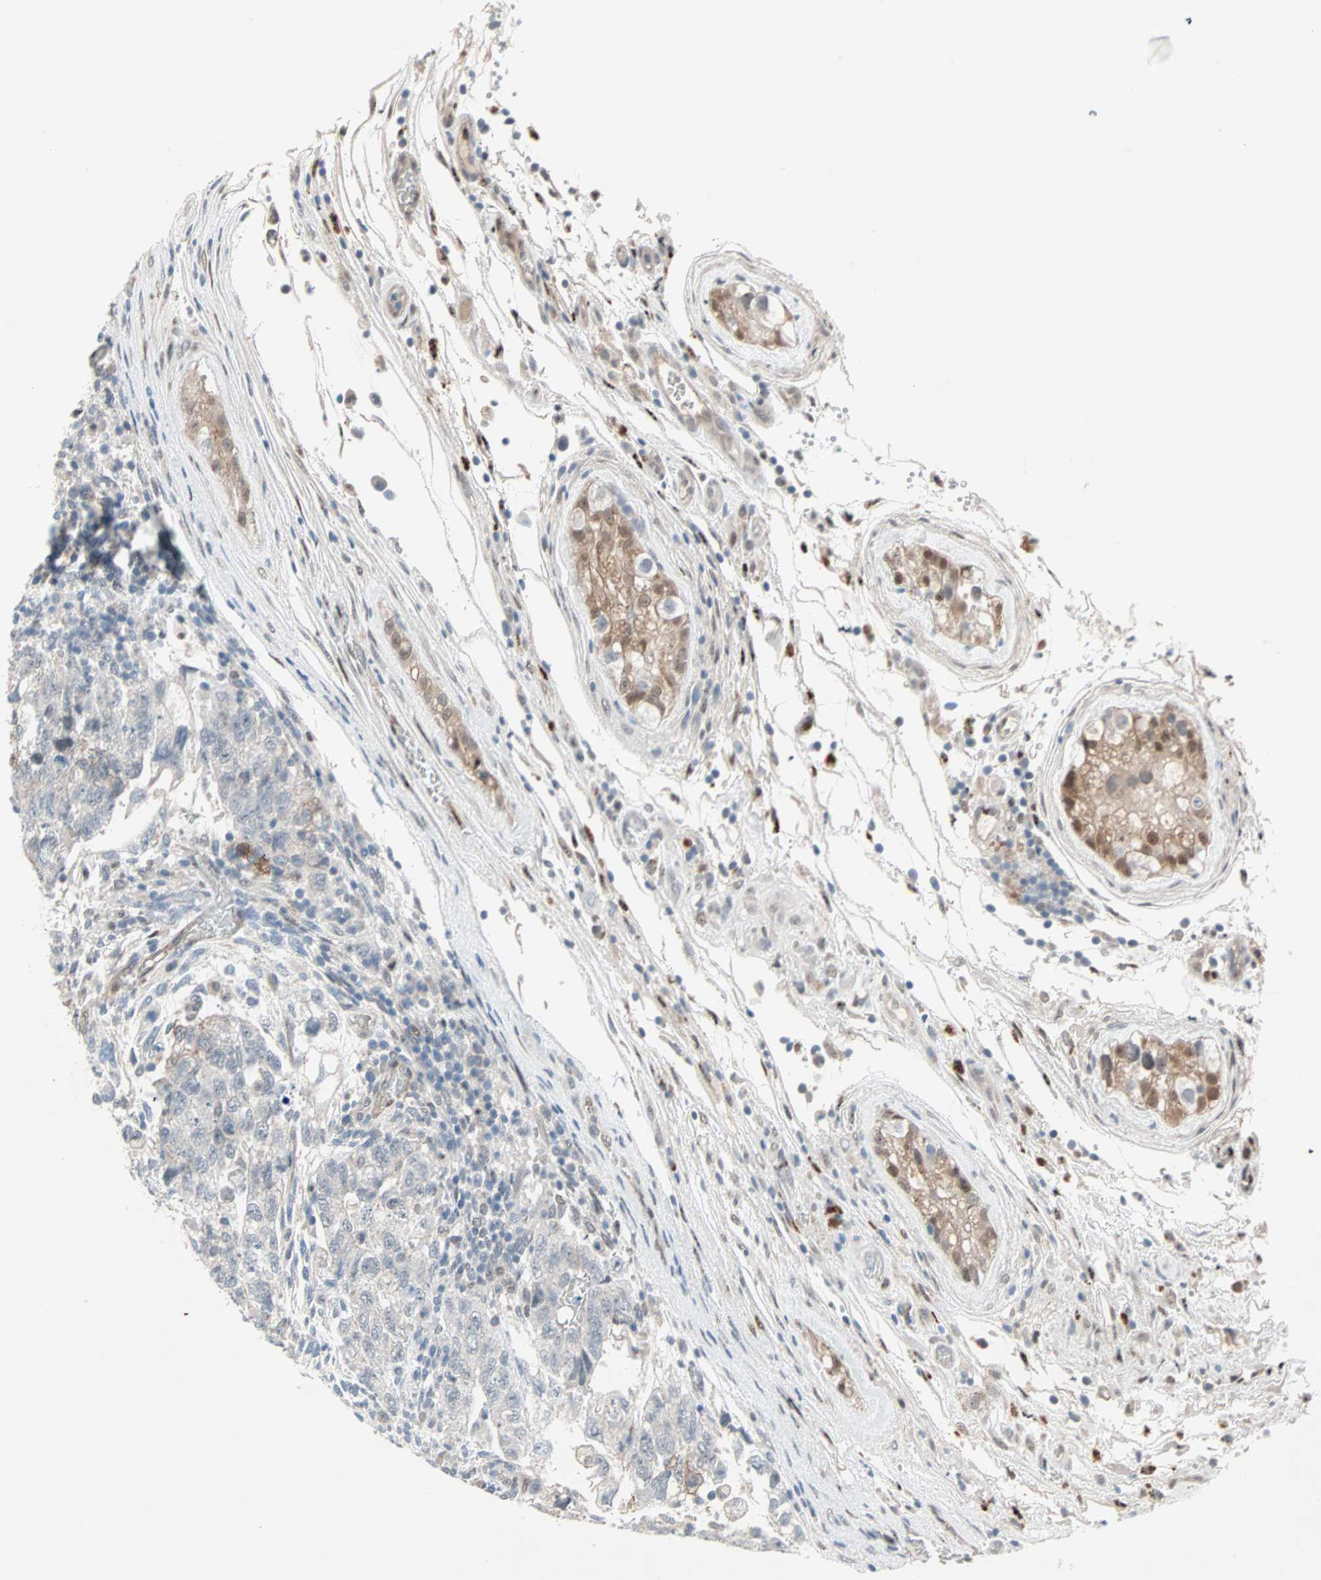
{"staining": {"intensity": "moderate", "quantity": "<25%", "location": "cytoplasmic/membranous"}, "tissue": "testis cancer", "cell_type": "Tumor cells", "image_type": "cancer", "snomed": [{"axis": "morphology", "description": "Normal tissue, NOS"}, {"axis": "morphology", "description": "Carcinoma, Embryonal, NOS"}, {"axis": "topography", "description": "Testis"}], "caption": "Protein positivity by IHC exhibits moderate cytoplasmic/membranous positivity in approximately <25% of tumor cells in testis embryonal carcinoma. The staining is performed using DAB brown chromogen to label protein expression. The nuclei are counter-stained blue using hematoxylin.", "gene": "CAND2", "patient": {"sex": "male", "age": 36}}